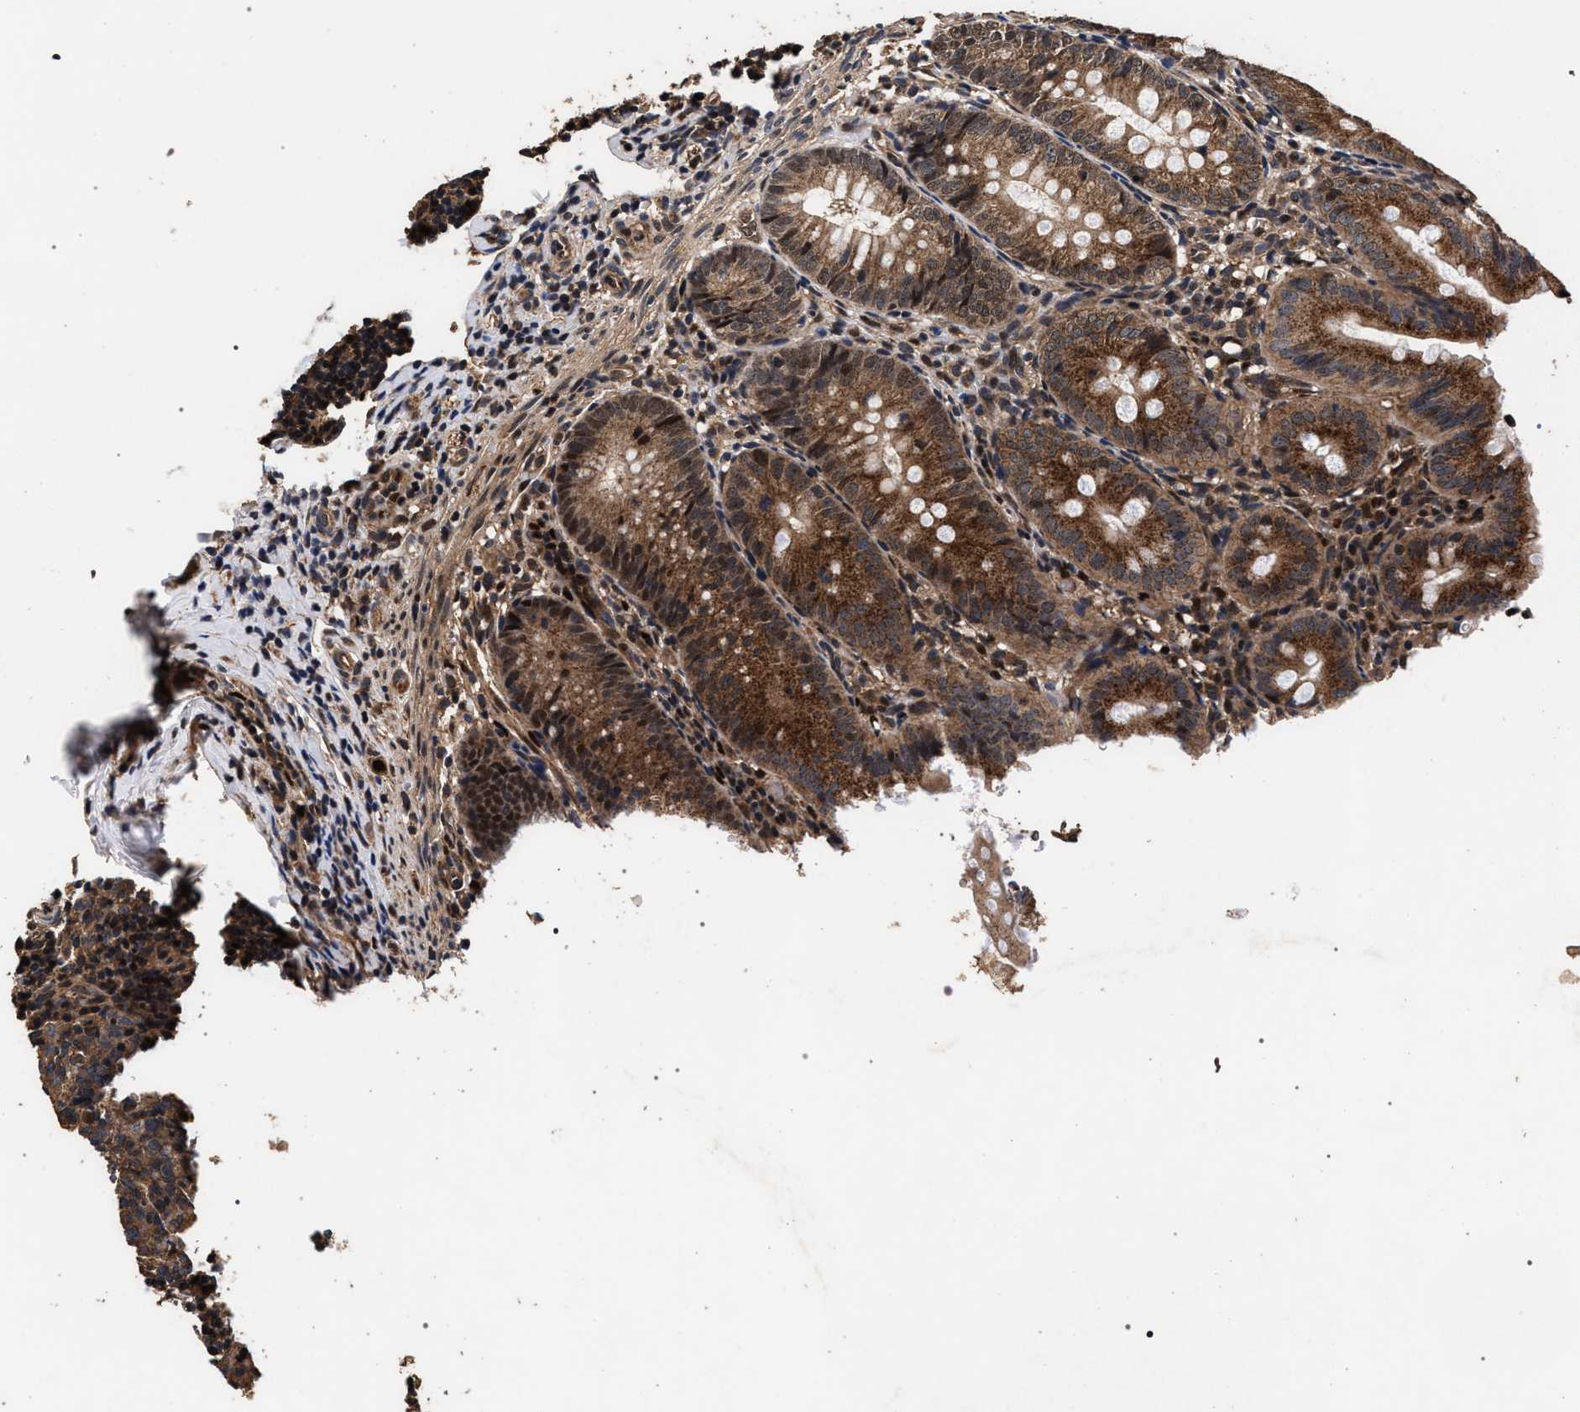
{"staining": {"intensity": "strong", "quantity": ">75%", "location": "cytoplasmic/membranous,nuclear"}, "tissue": "appendix", "cell_type": "Glandular cells", "image_type": "normal", "snomed": [{"axis": "morphology", "description": "Normal tissue, NOS"}, {"axis": "topography", "description": "Appendix"}], "caption": "IHC staining of normal appendix, which displays high levels of strong cytoplasmic/membranous,nuclear expression in about >75% of glandular cells indicating strong cytoplasmic/membranous,nuclear protein staining. The staining was performed using DAB (brown) for protein detection and nuclei were counterstained in hematoxylin (blue).", "gene": "ACOX1", "patient": {"sex": "male", "age": 1}}